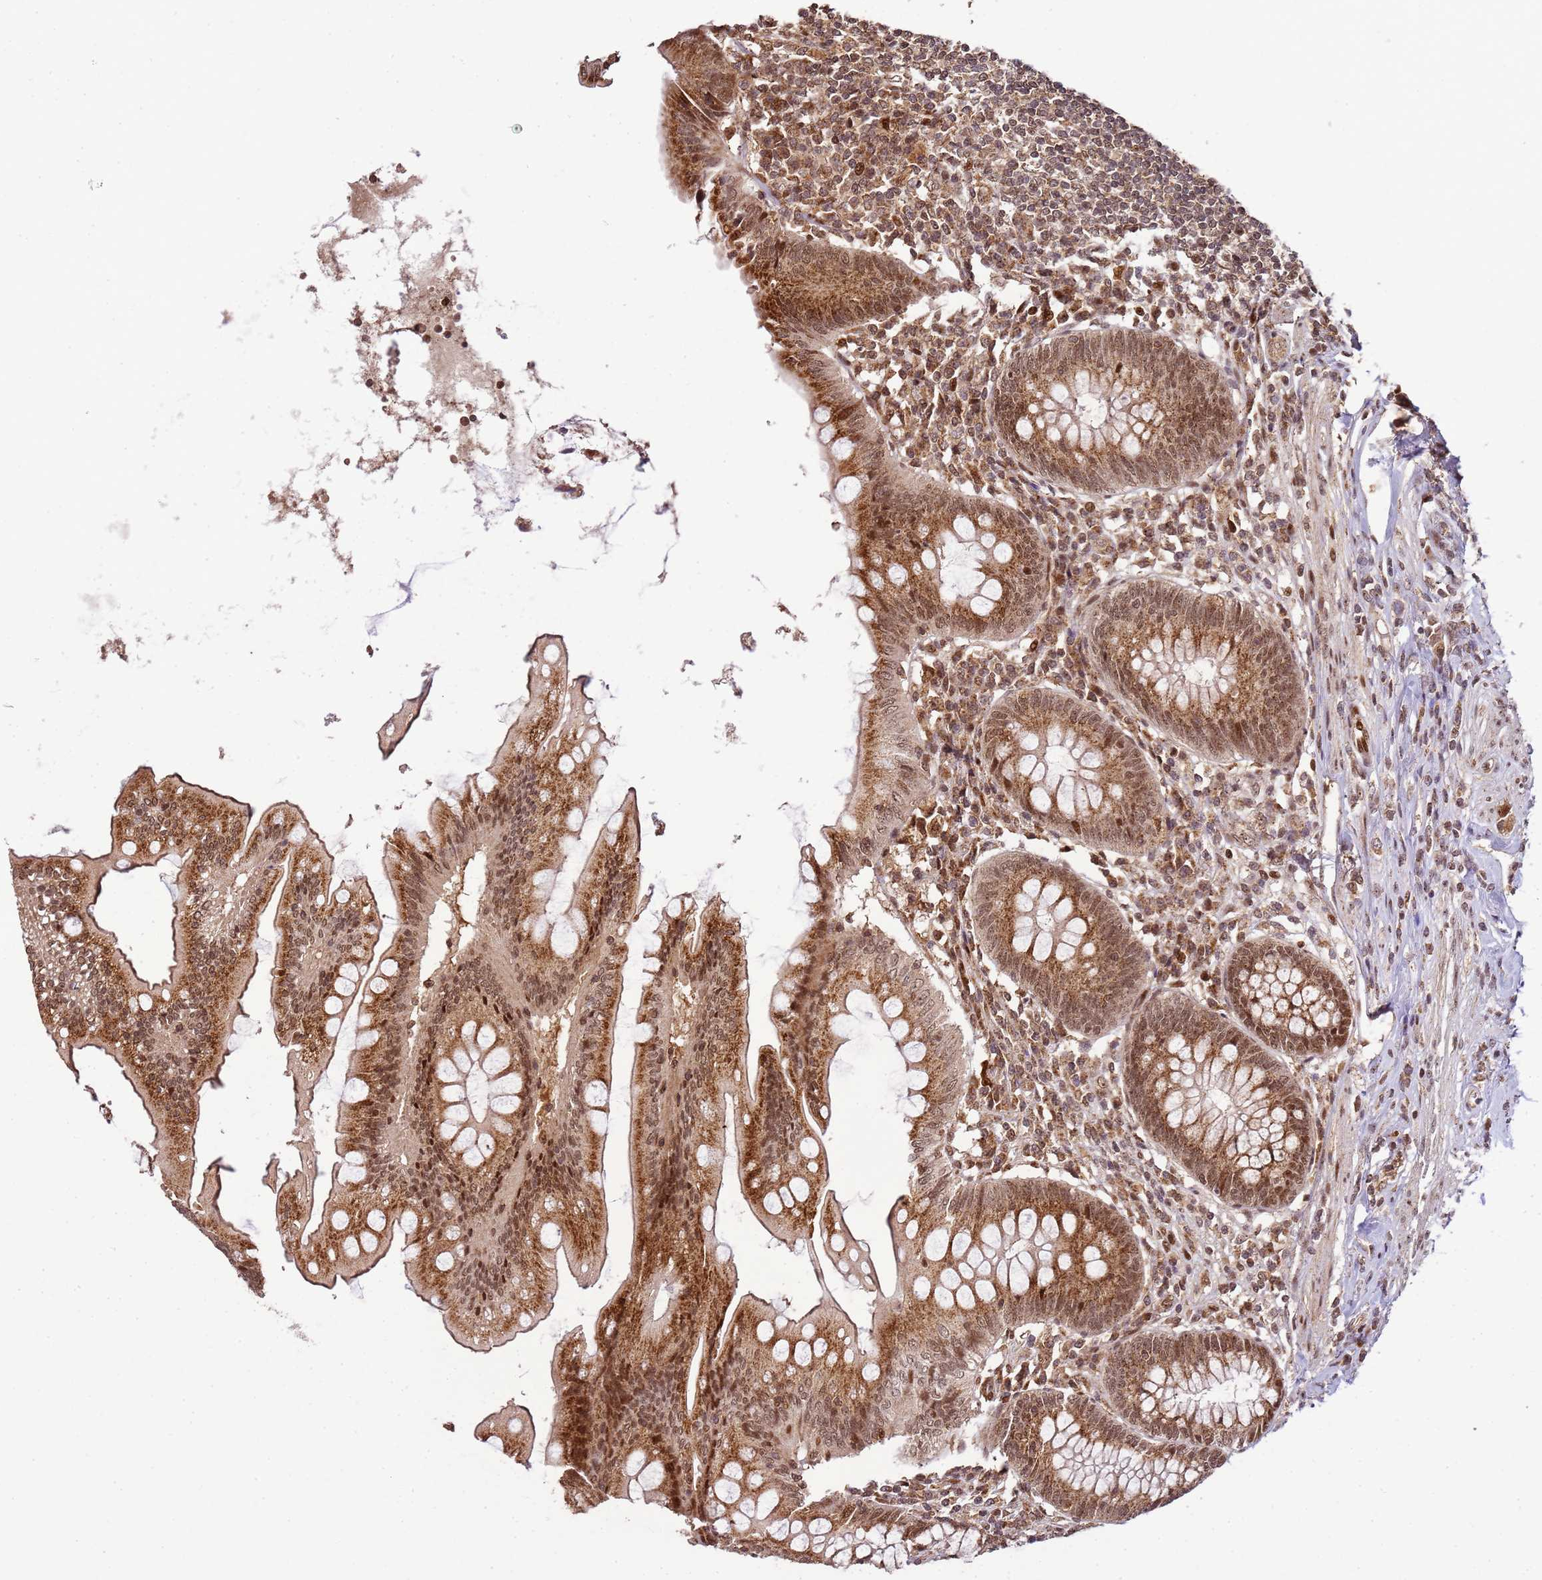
{"staining": {"intensity": "strong", "quantity": ">75%", "location": "cytoplasmic/membranous,nuclear"}, "tissue": "appendix", "cell_type": "Glandular cells", "image_type": "normal", "snomed": [{"axis": "morphology", "description": "Normal tissue, NOS"}, {"axis": "topography", "description": "Appendix"}], "caption": "Protein analysis of benign appendix exhibits strong cytoplasmic/membranous,nuclear staining in approximately >75% of glandular cells.", "gene": "PEX14", "patient": {"sex": "female", "age": 54}}